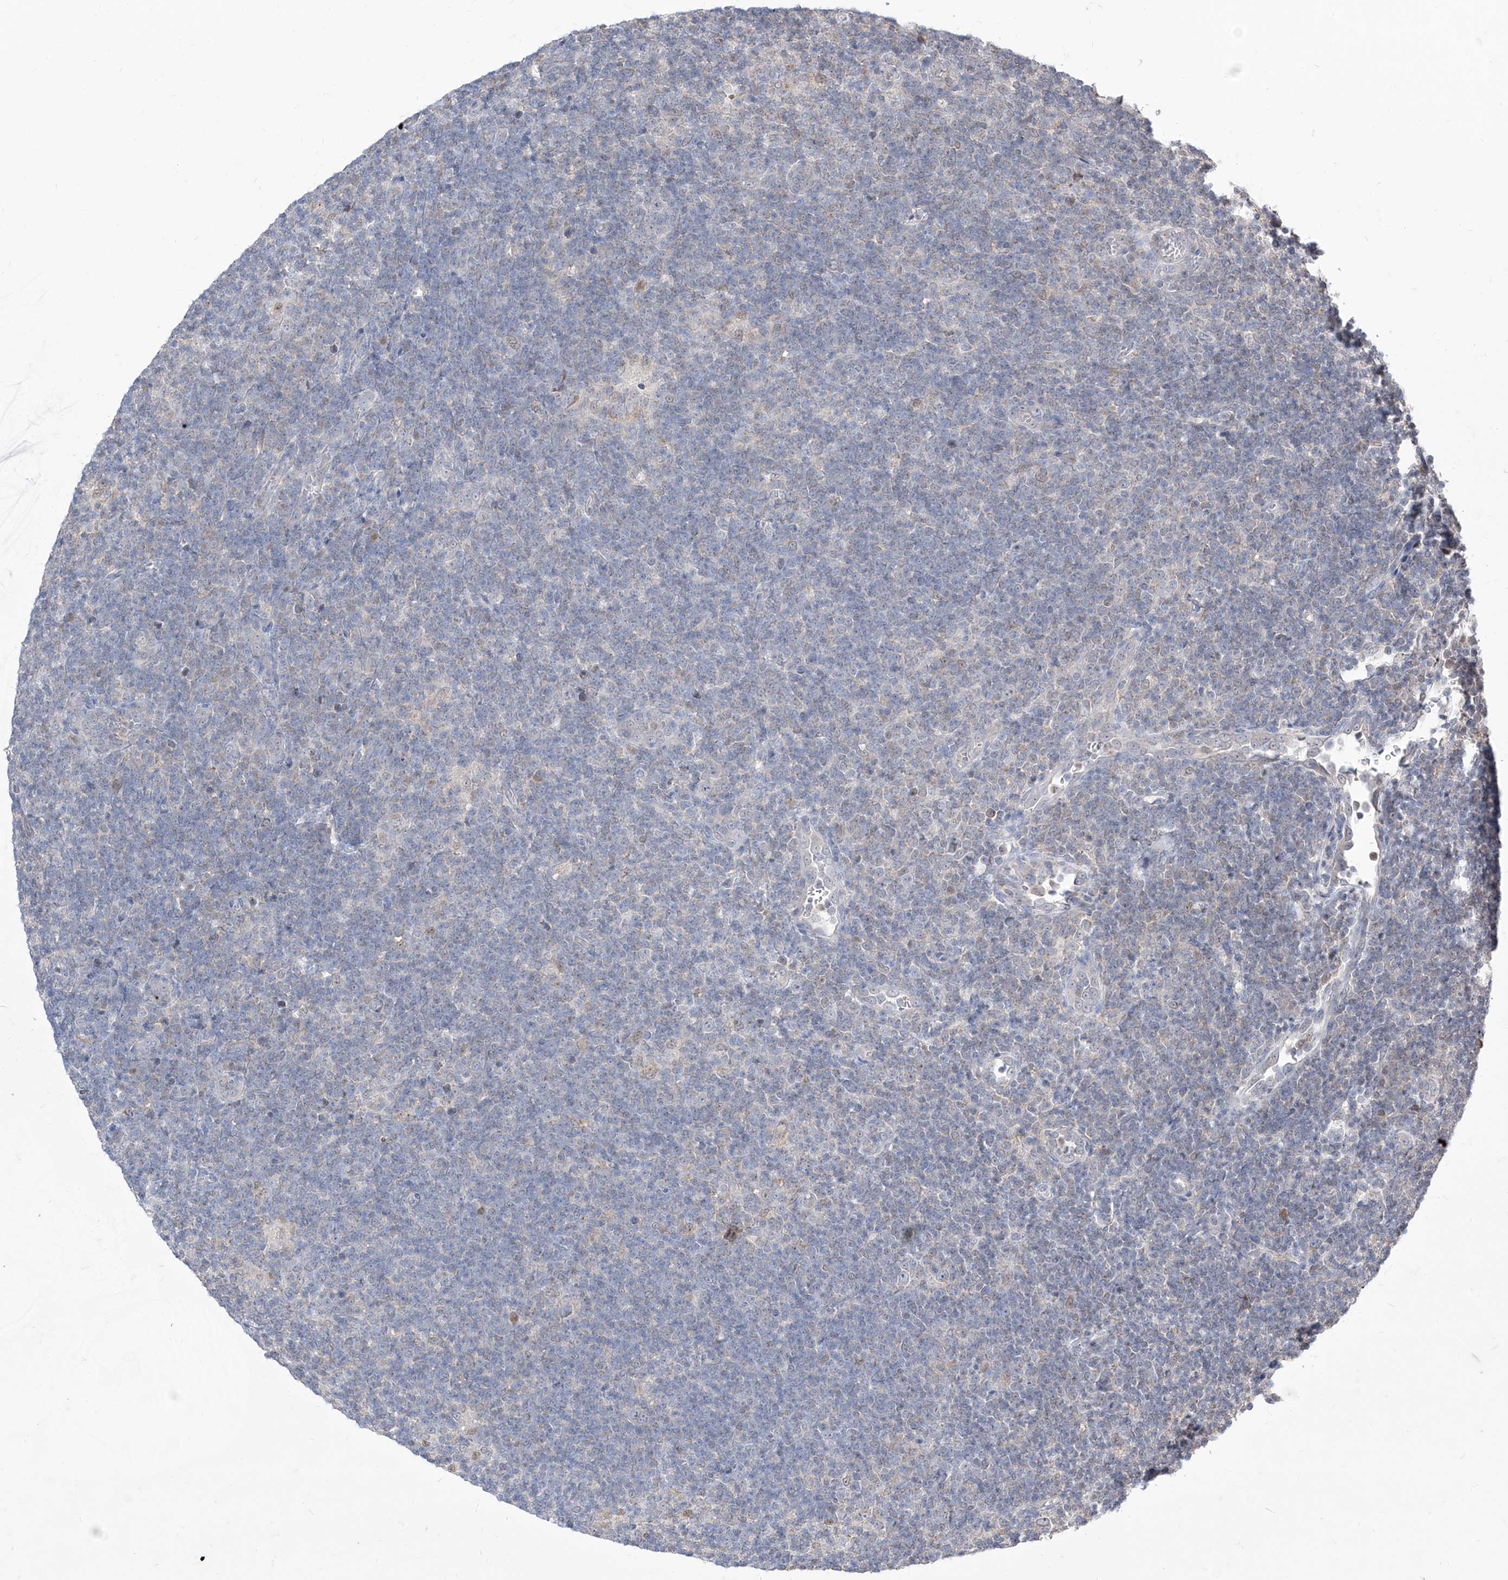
{"staining": {"intensity": "negative", "quantity": "none", "location": "none"}, "tissue": "lymphoma", "cell_type": "Tumor cells", "image_type": "cancer", "snomed": [{"axis": "morphology", "description": "Hodgkin's disease, NOS"}, {"axis": "topography", "description": "Lymph node"}], "caption": "The photomicrograph displays no significant expression in tumor cells of Hodgkin's disease.", "gene": "BROX", "patient": {"sex": "female", "age": 57}}